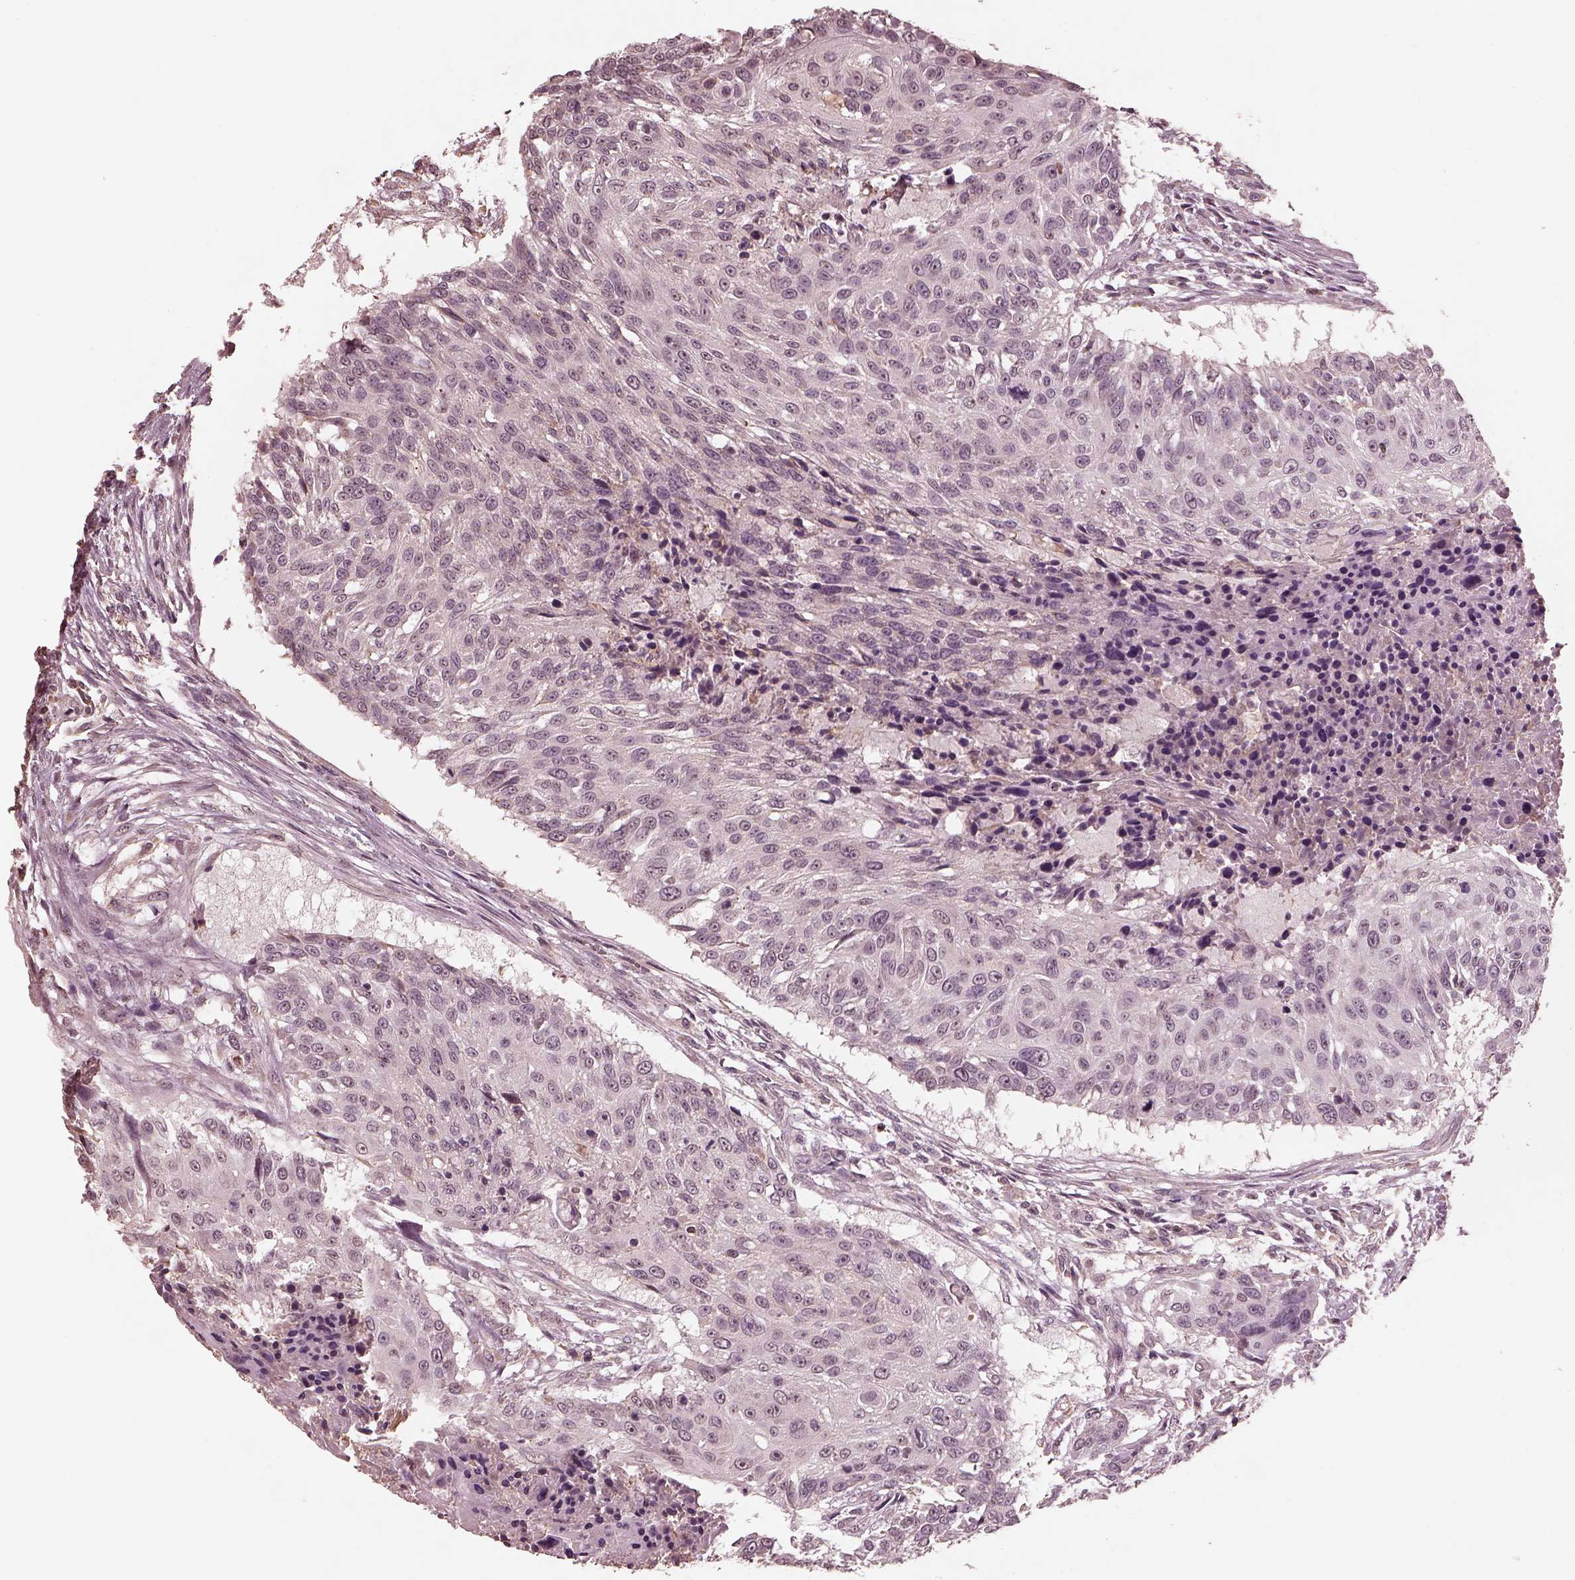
{"staining": {"intensity": "negative", "quantity": "none", "location": "none"}, "tissue": "urothelial cancer", "cell_type": "Tumor cells", "image_type": "cancer", "snomed": [{"axis": "morphology", "description": "Urothelial carcinoma, NOS"}, {"axis": "topography", "description": "Urinary bladder"}], "caption": "This is an IHC micrograph of human transitional cell carcinoma. There is no positivity in tumor cells.", "gene": "CALR3", "patient": {"sex": "male", "age": 55}}